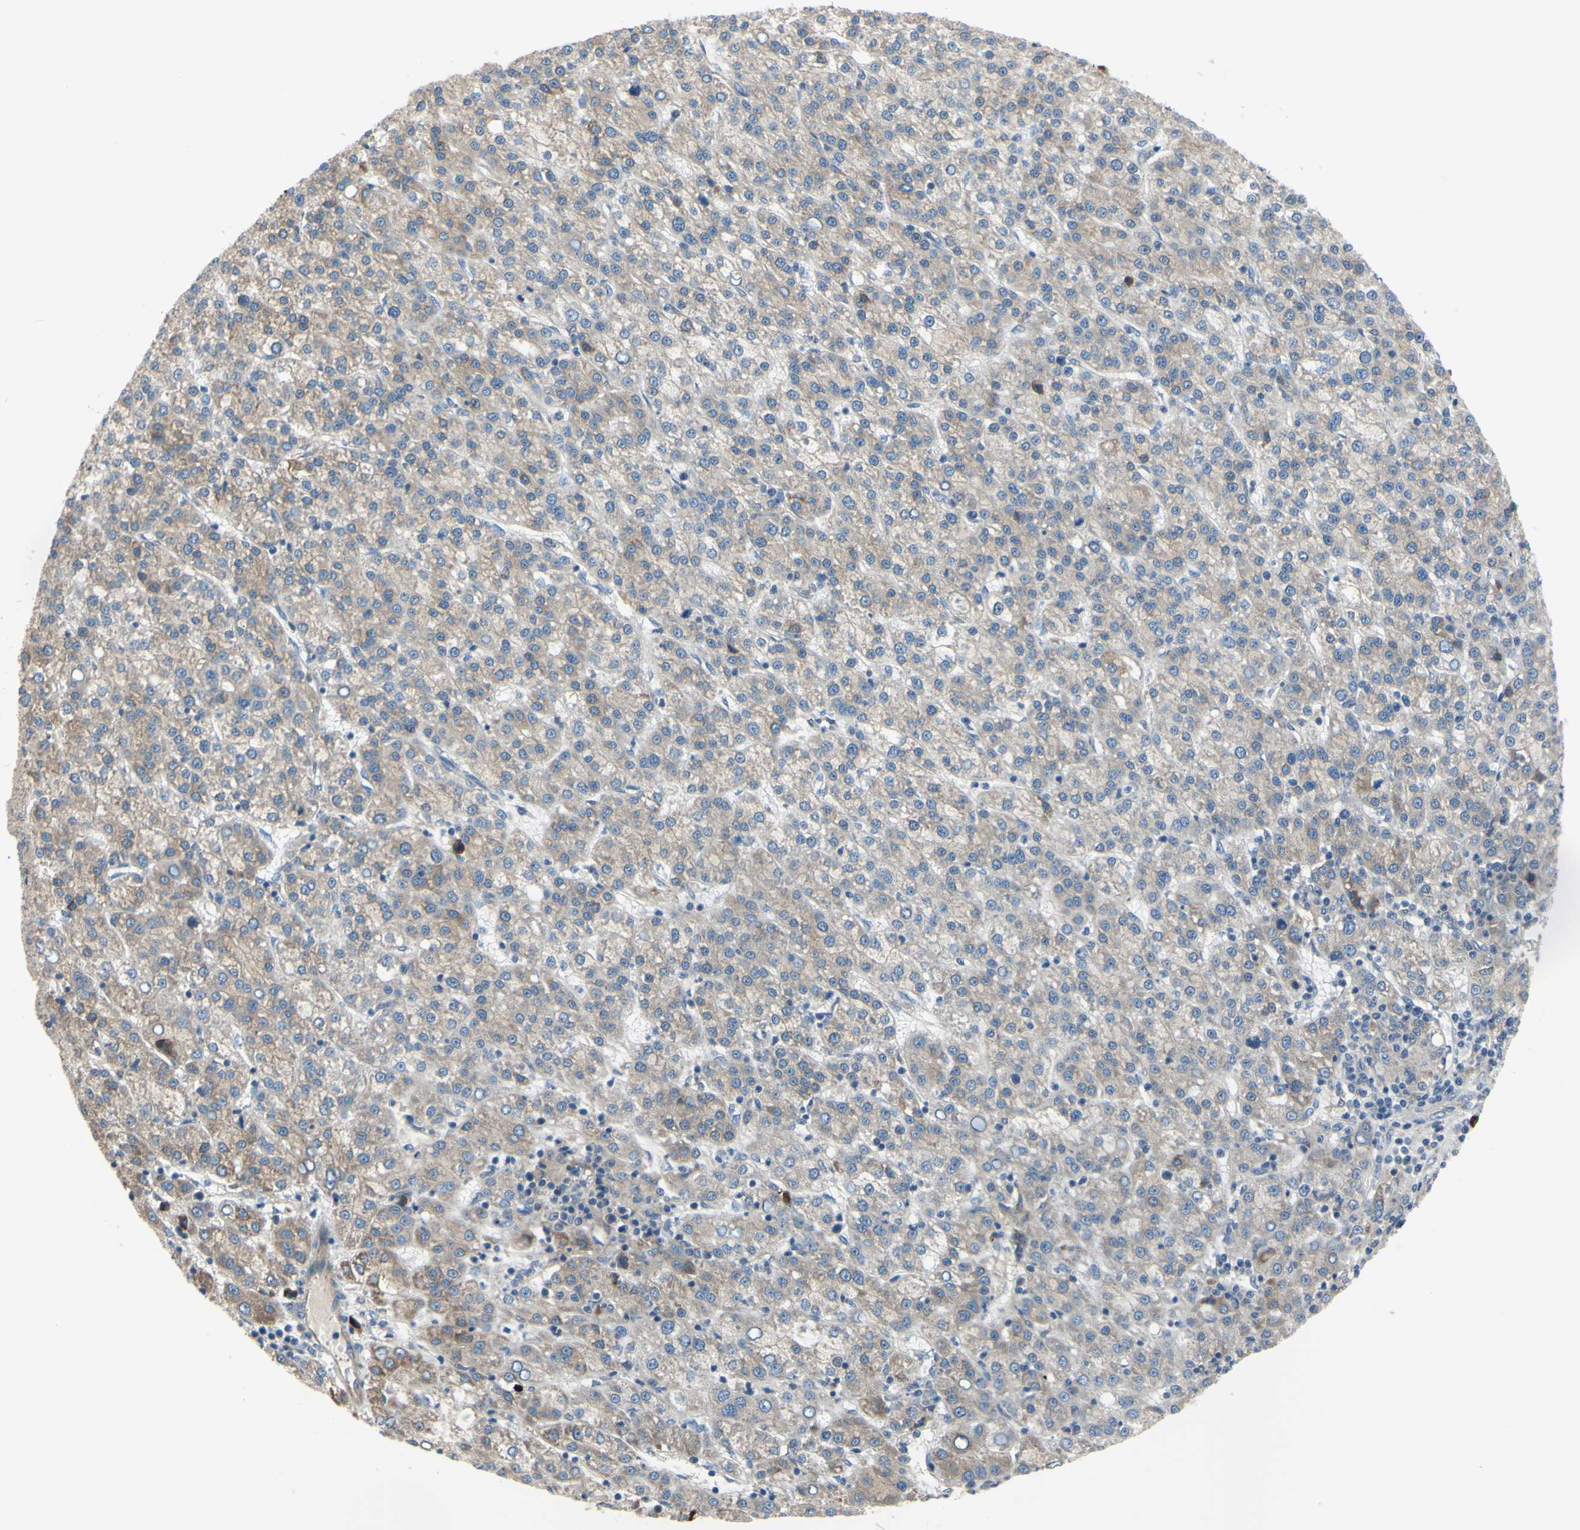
{"staining": {"intensity": "weak", "quantity": ">75%", "location": "cytoplasmic/membranous"}, "tissue": "liver cancer", "cell_type": "Tumor cells", "image_type": "cancer", "snomed": [{"axis": "morphology", "description": "Carcinoma, Hepatocellular, NOS"}, {"axis": "topography", "description": "Liver"}], "caption": "Liver cancer stained for a protein displays weak cytoplasmic/membranous positivity in tumor cells. (brown staining indicates protein expression, while blue staining denotes nuclei).", "gene": "XIAP", "patient": {"sex": "female", "age": 58}}